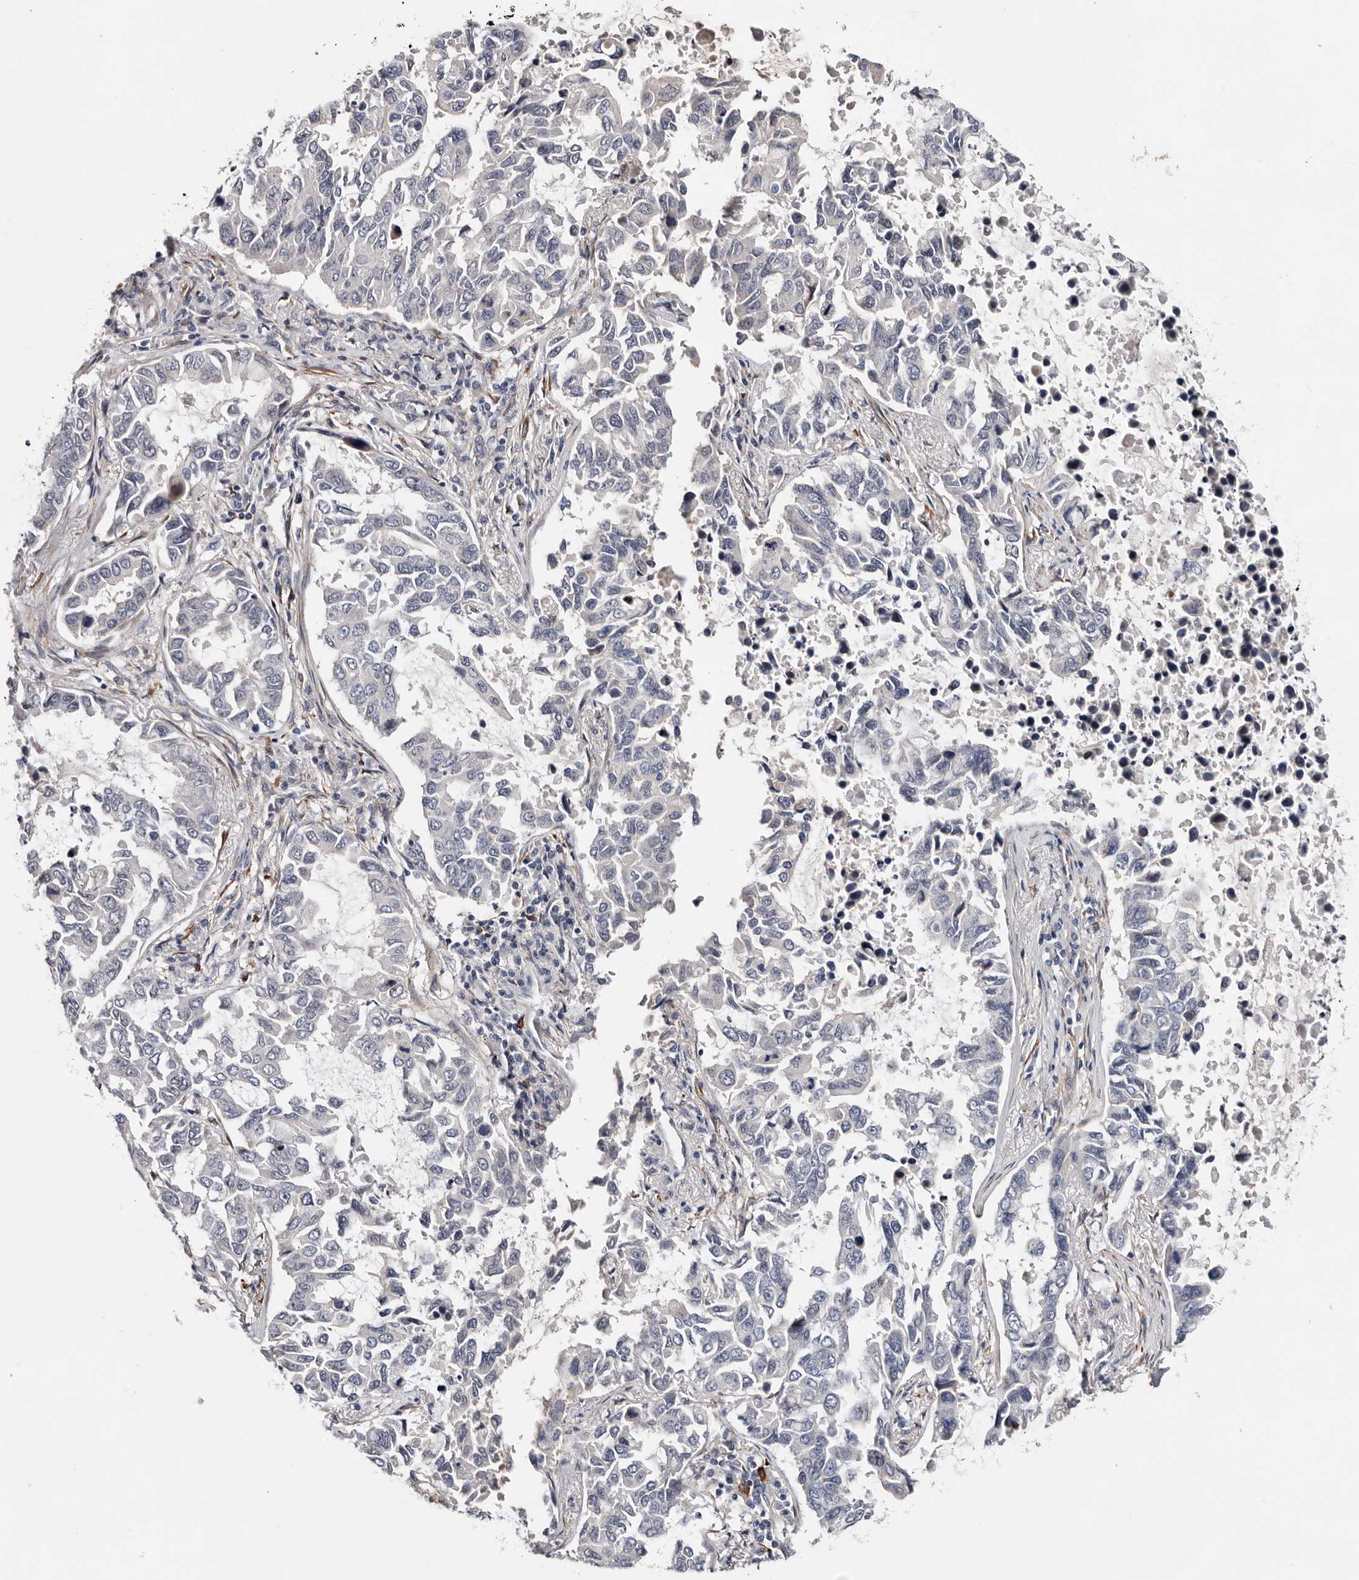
{"staining": {"intensity": "negative", "quantity": "none", "location": "none"}, "tissue": "lung cancer", "cell_type": "Tumor cells", "image_type": "cancer", "snomed": [{"axis": "morphology", "description": "Adenocarcinoma, NOS"}, {"axis": "topography", "description": "Lung"}], "caption": "A photomicrograph of lung adenocarcinoma stained for a protein shows no brown staining in tumor cells.", "gene": "USH1C", "patient": {"sex": "male", "age": 64}}